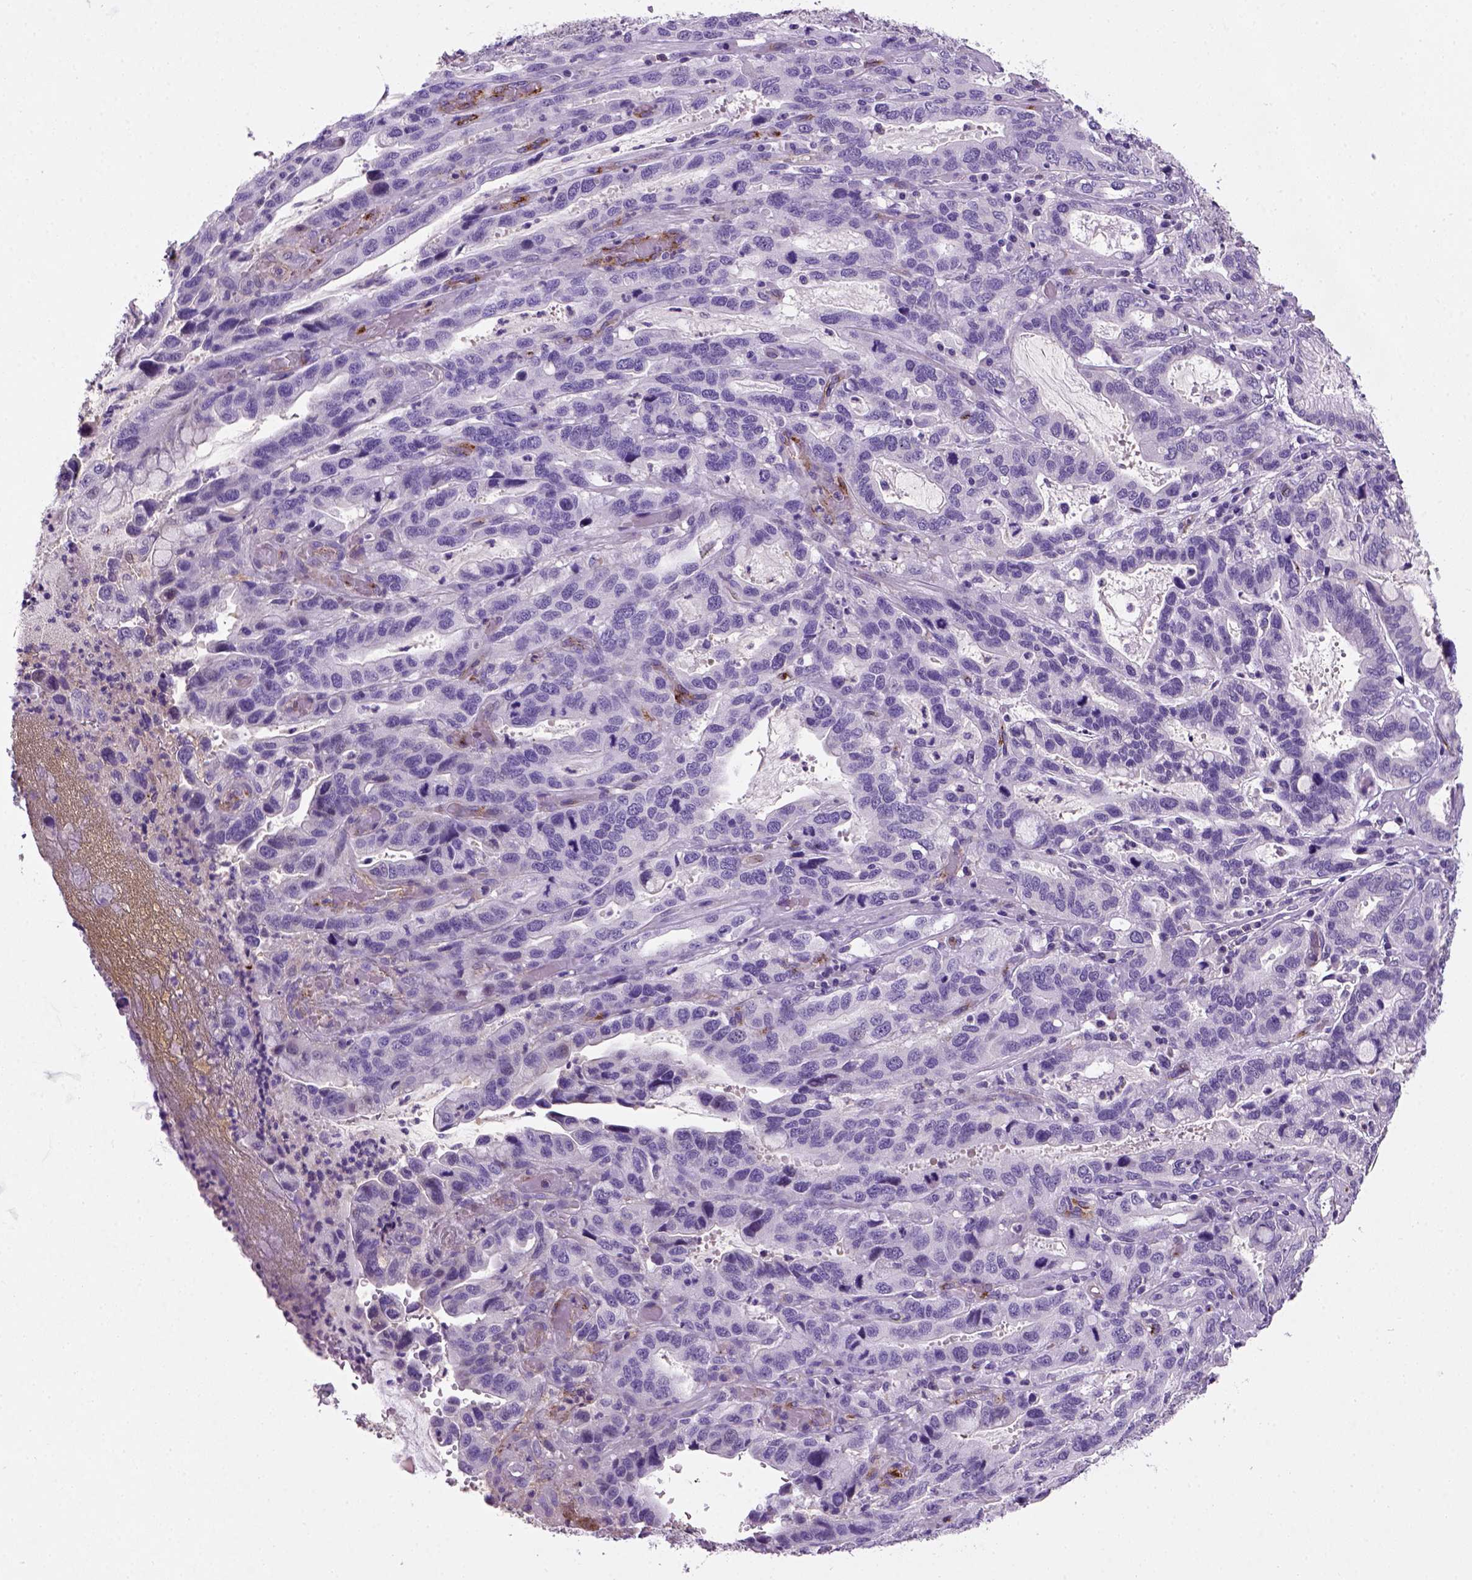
{"staining": {"intensity": "negative", "quantity": "none", "location": "none"}, "tissue": "stomach cancer", "cell_type": "Tumor cells", "image_type": "cancer", "snomed": [{"axis": "morphology", "description": "Adenocarcinoma, NOS"}, {"axis": "topography", "description": "Stomach, lower"}], "caption": "High magnification brightfield microscopy of stomach cancer stained with DAB (brown) and counterstained with hematoxylin (blue): tumor cells show no significant expression.", "gene": "VWF", "patient": {"sex": "female", "age": 76}}